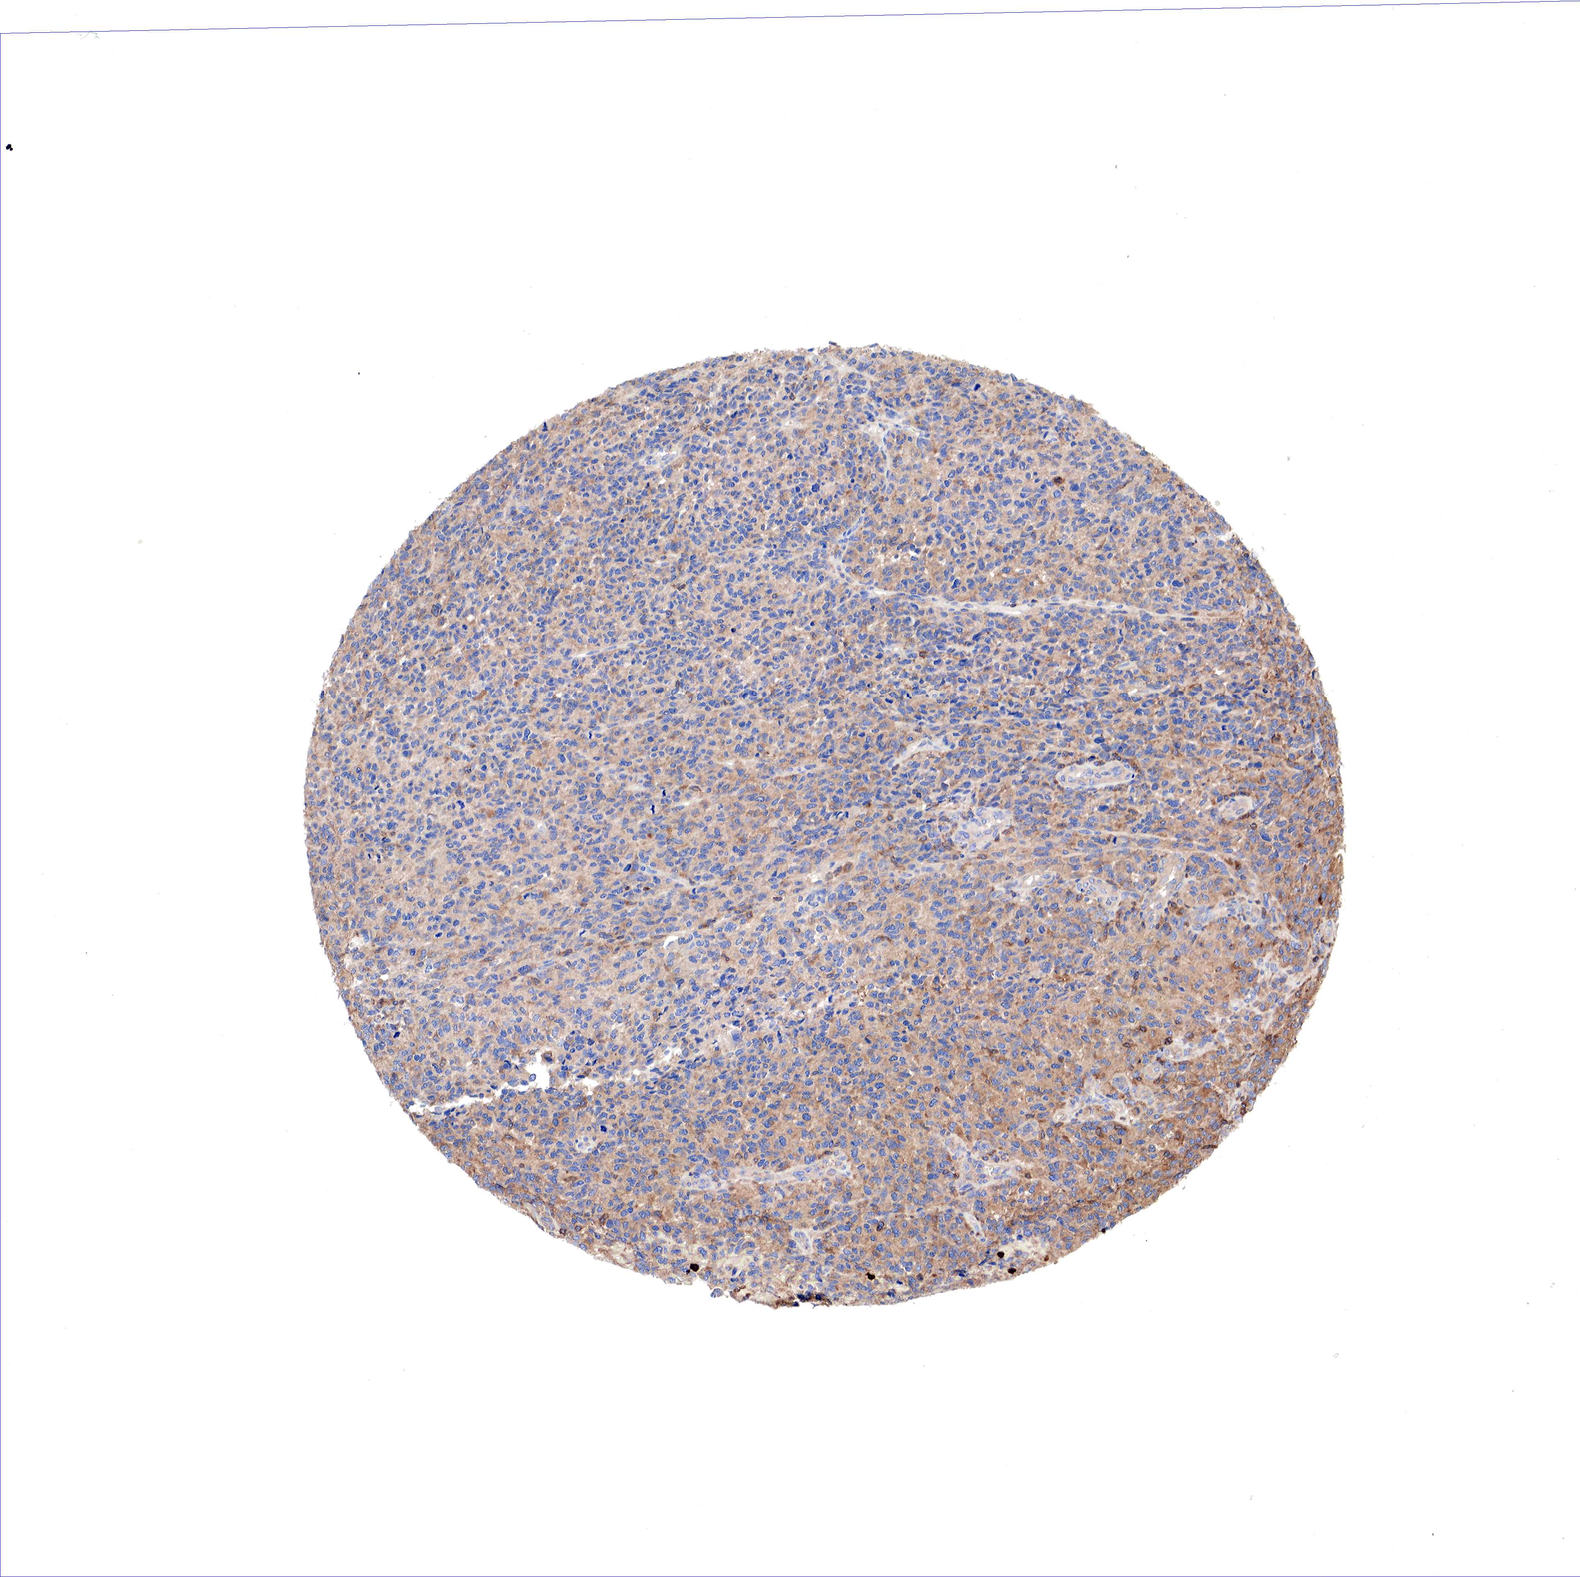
{"staining": {"intensity": "moderate", "quantity": "<25%", "location": "cytoplasmic/membranous"}, "tissue": "glioma", "cell_type": "Tumor cells", "image_type": "cancer", "snomed": [{"axis": "morphology", "description": "Glioma, malignant, High grade"}, {"axis": "topography", "description": "Brain"}], "caption": "A brown stain highlights moderate cytoplasmic/membranous positivity of a protein in human high-grade glioma (malignant) tumor cells.", "gene": "G6PD", "patient": {"sex": "male", "age": 77}}